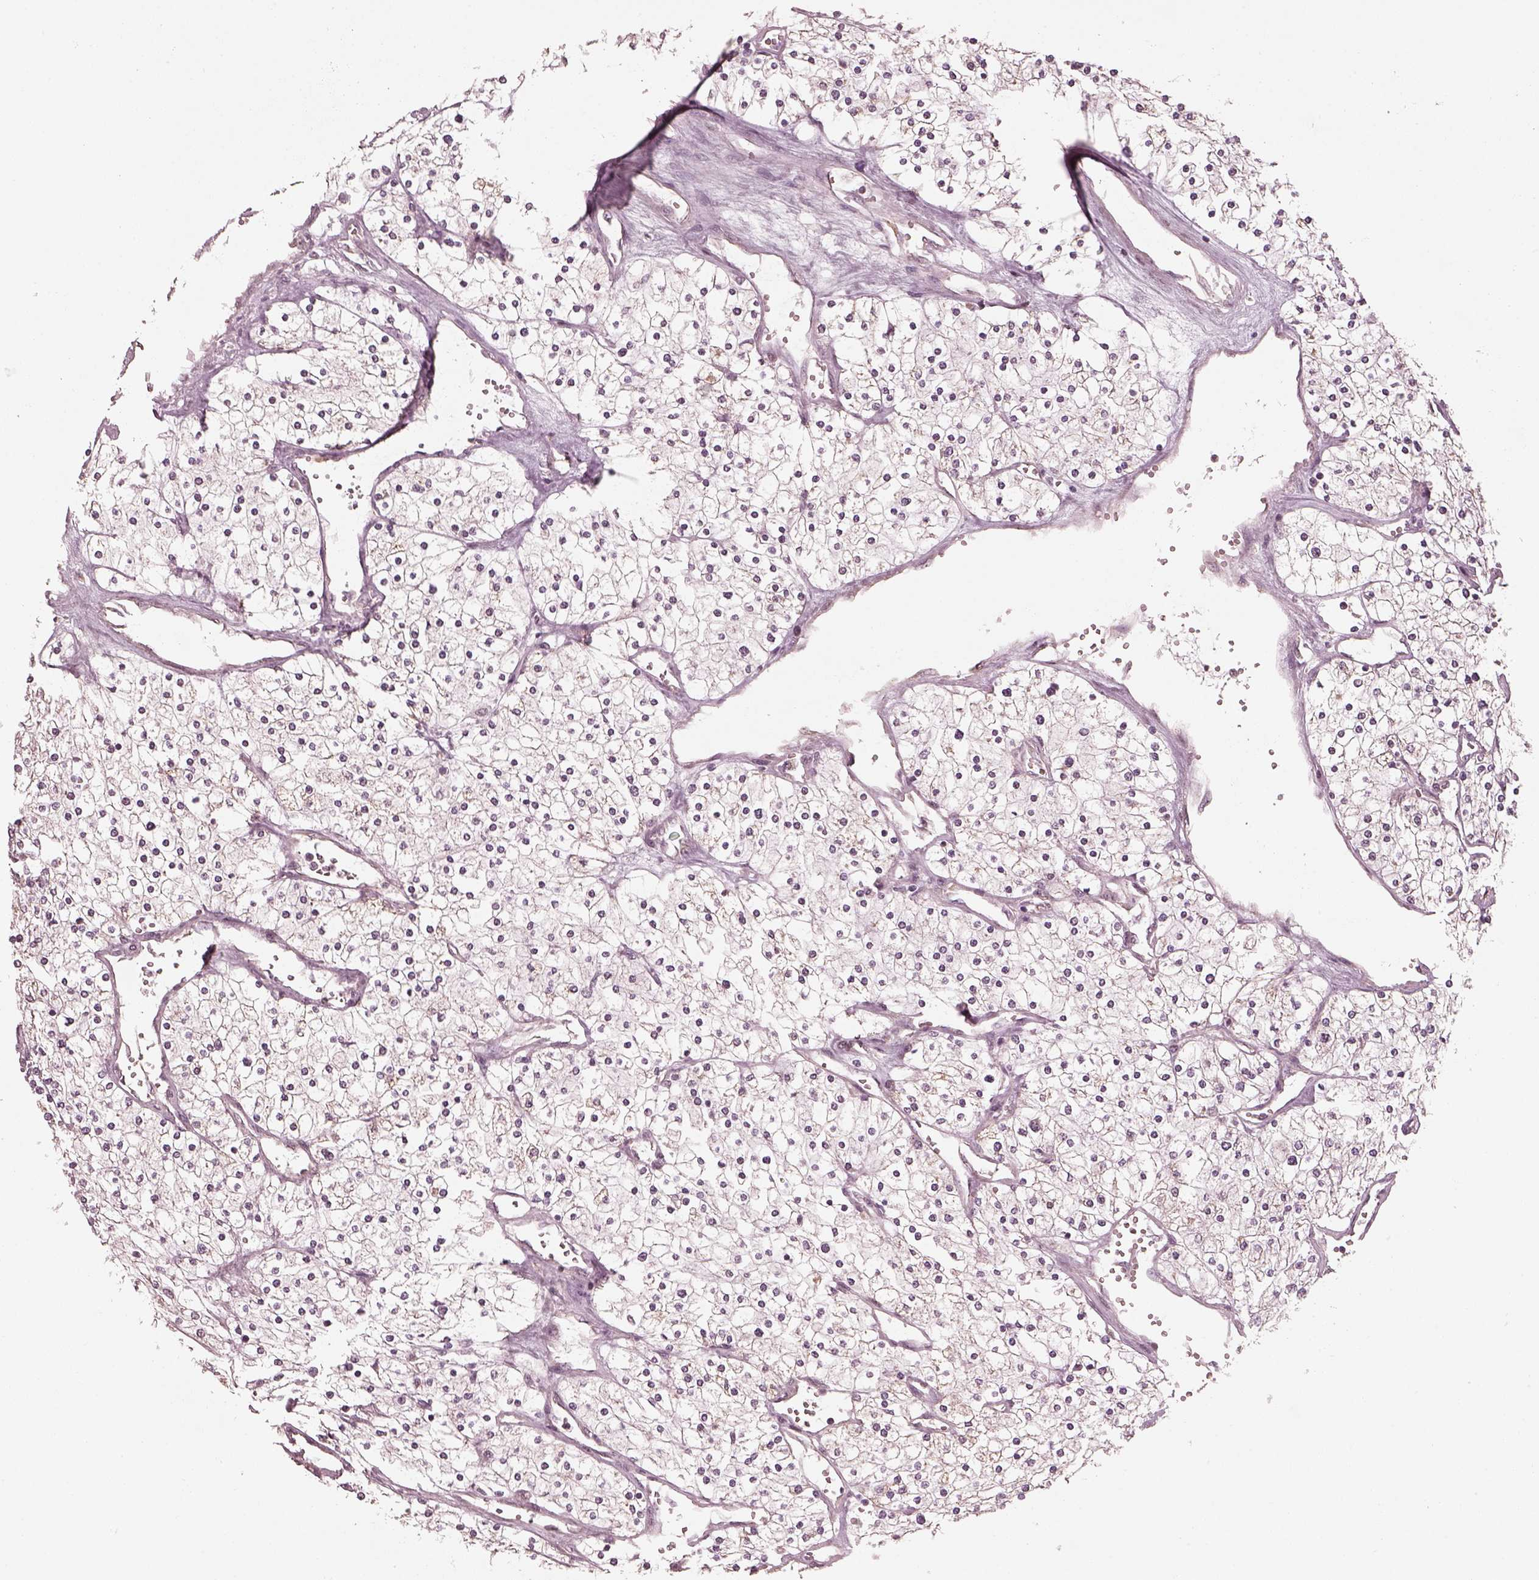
{"staining": {"intensity": "negative", "quantity": "none", "location": "none"}, "tissue": "renal cancer", "cell_type": "Tumor cells", "image_type": "cancer", "snomed": [{"axis": "morphology", "description": "Adenocarcinoma, NOS"}, {"axis": "topography", "description": "Kidney"}], "caption": "A high-resolution photomicrograph shows immunohistochemistry (IHC) staining of renal adenocarcinoma, which reveals no significant positivity in tumor cells. (DAB (3,3'-diaminobenzidine) immunohistochemistry (IHC) with hematoxylin counter stain).", "gene": "SLC7A4", "patient": {"sex": "male", "age": 80}}